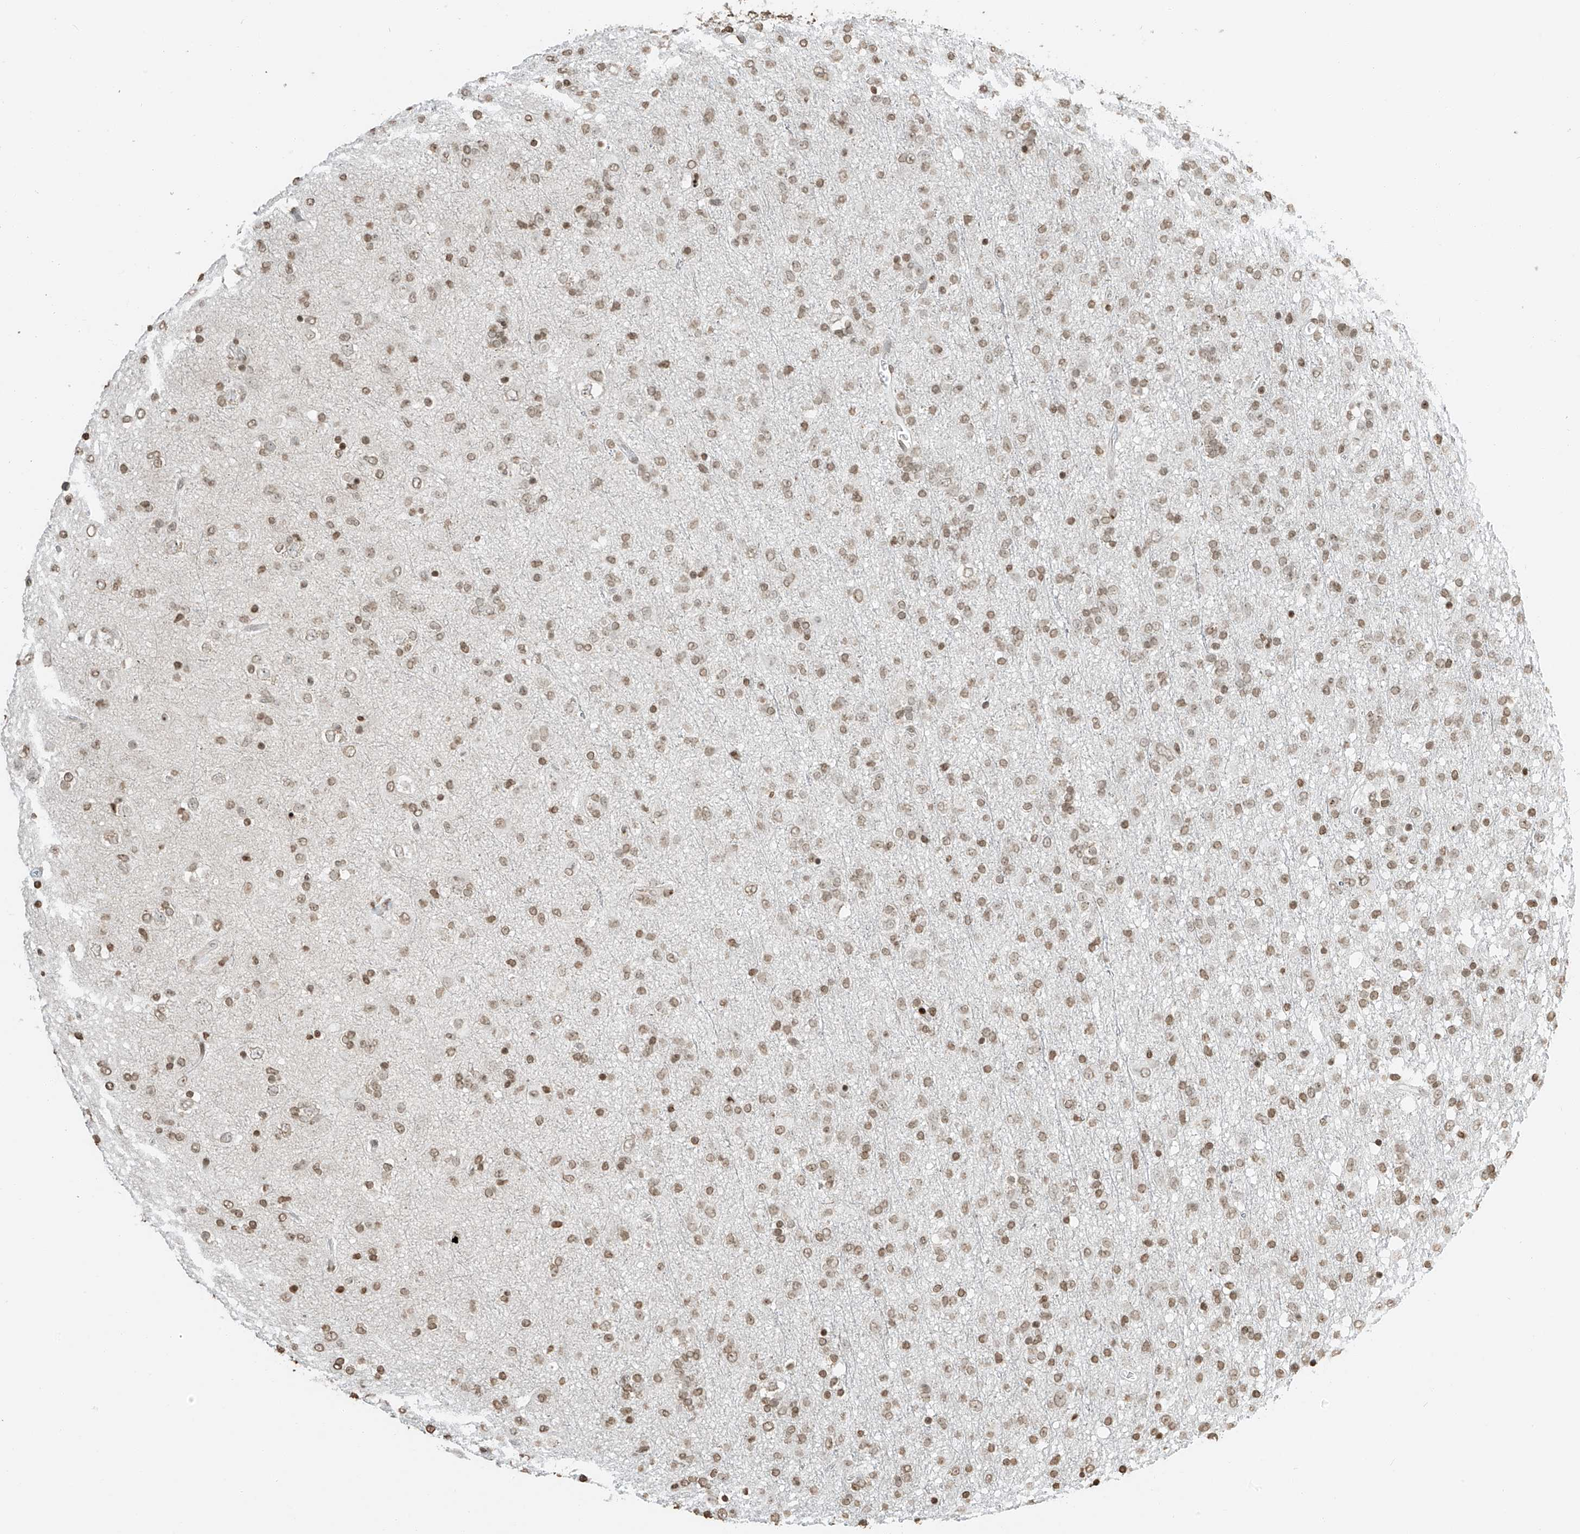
{"staining": {"intensity": "moderate", "quantity": ">75%", "location": "nuclear"}, "tissue": "glioma", "cell_type": "Tumor cells", "image_type": "cancer", "snomed": [{"axis": "morphology", "description": "Glioma, malignant, Low grade"}, {"axis": "topography", "description": "Brain"}], "caption": "The photomicrograph displays a brown stain indicating the presence of a protein in the nuclear of tumor cells in malignant glioma (low-grade).", "gene": "C17orf58", "patient": {"sex": "male", "age": 65}}